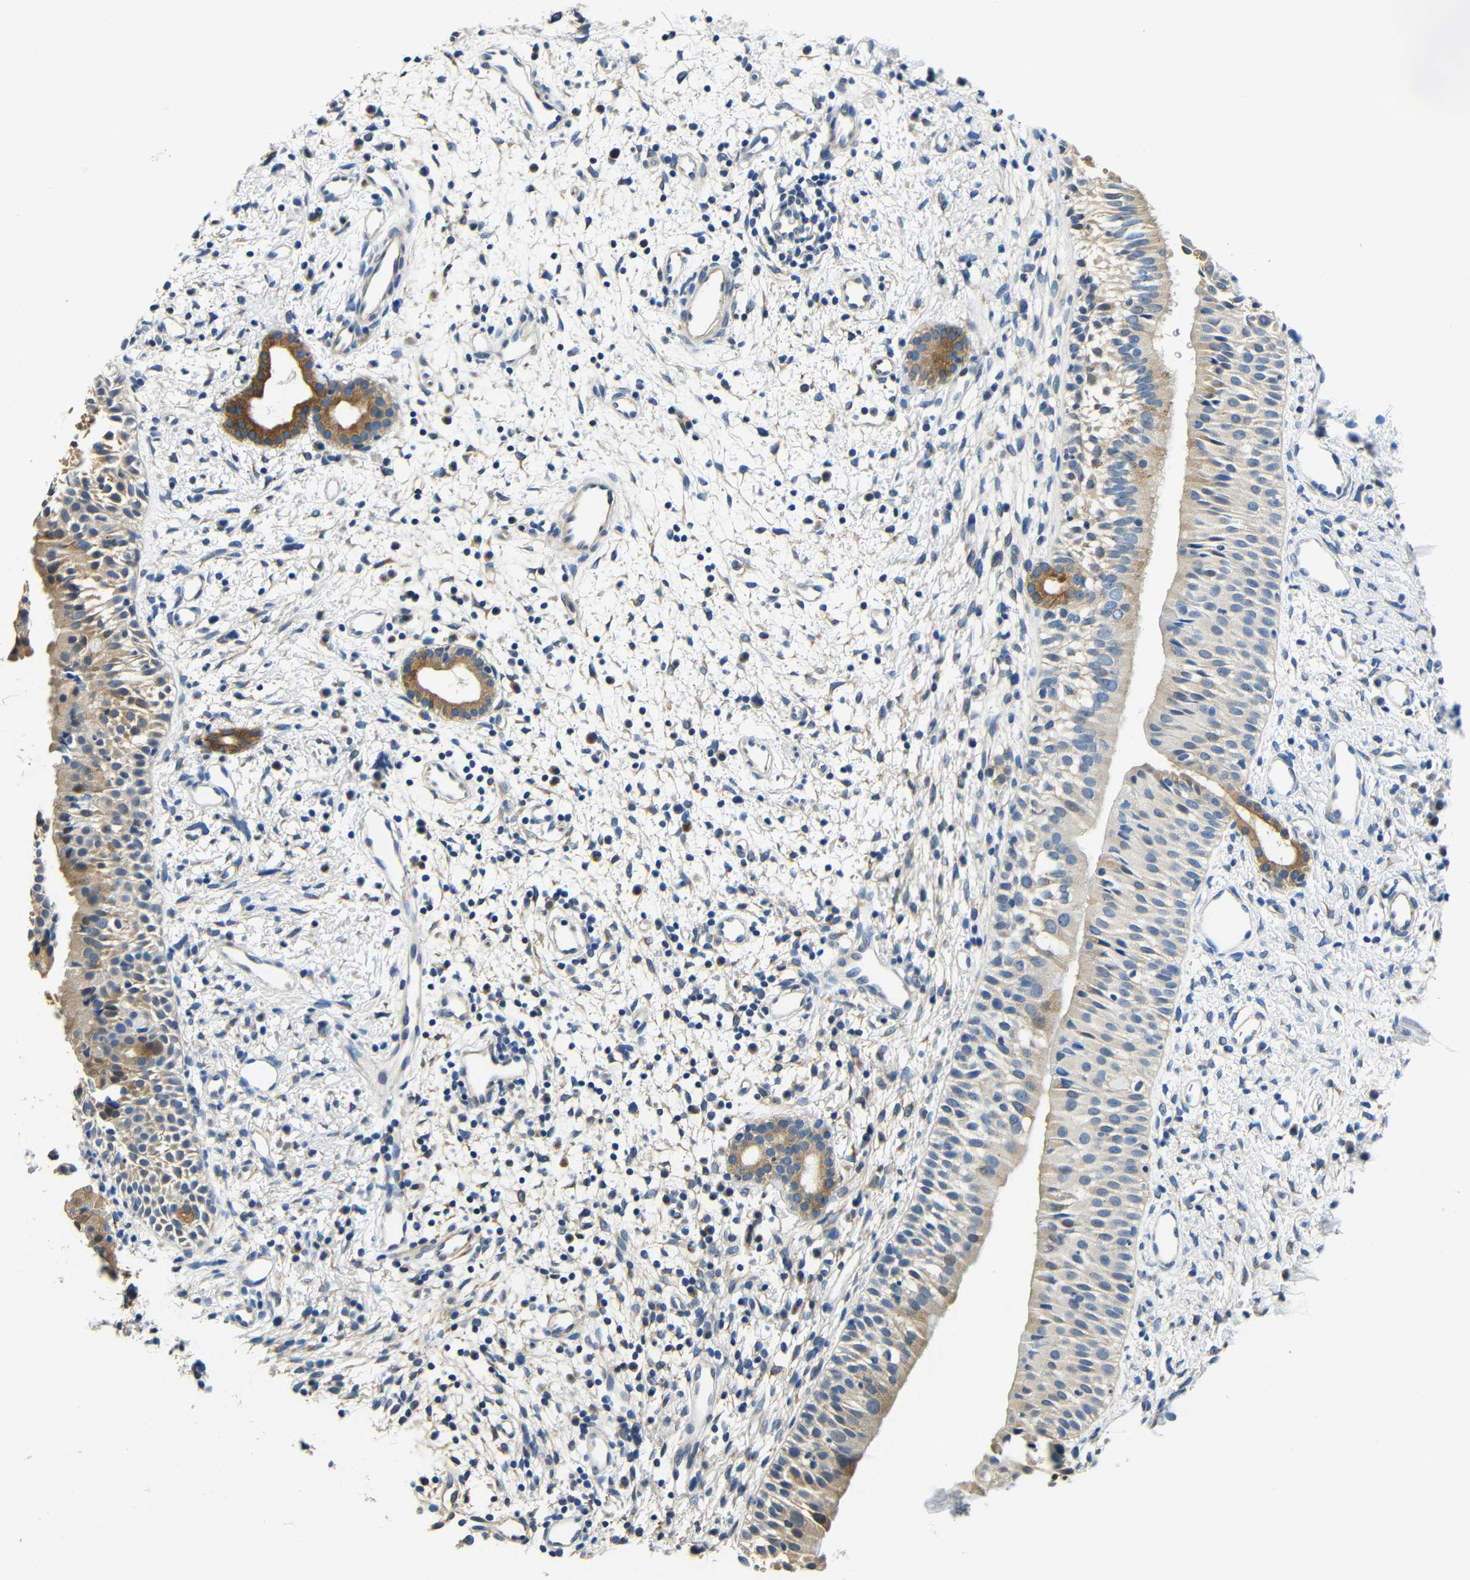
{"staining": {"intensity": "weak", "quantity": "25%-75%", "location": "cytoplasmic/membranous"}, "tissue": "nasopharynx", "cell_type": "Respiratory epithelial cells", "image_type": "normal", "snomed": [{"axis": "morphology", "description": "Normal tissue, NOS"}, {"axis": "topography", "description": "Nasopharynx"}], "caption": "A brown stain labels weak cytoplasmic/membranous expression of a protein in respiratory epithelial cells of normal nasopharynx.", "gene": "FMO5", "patient": {"sex": "male", "age": 22}}